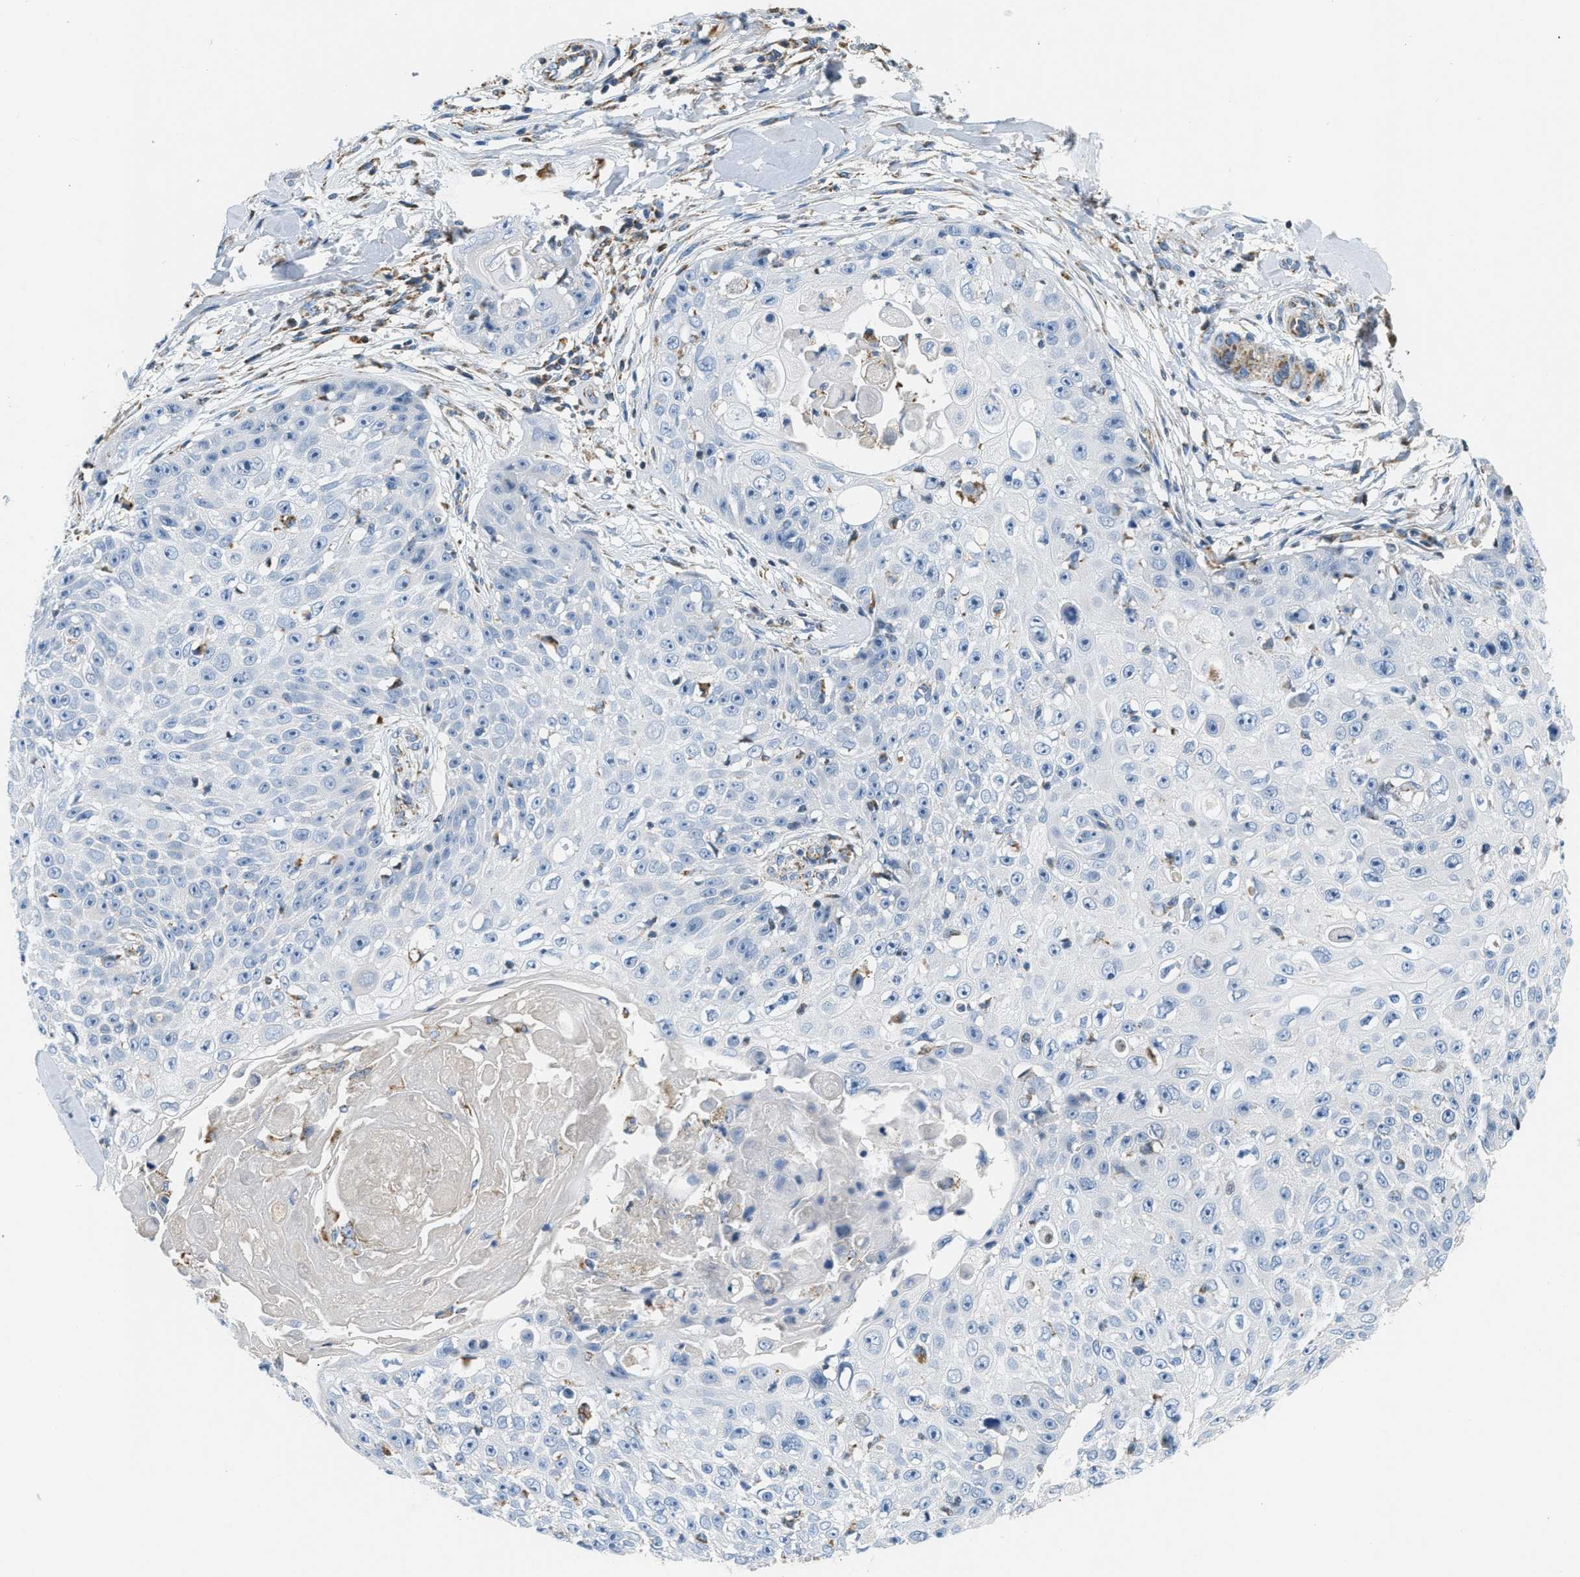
{"staining": {"intensity": "negative", "quantity": "none", "location": "none"}, "tissue": "skin cancer", "cell_type": "Tumor cells", "image_type": "cancer", "snomed": [{"axis": "morphology", "description": "Squamous cell carcinoma, NOS"}, {"axis": "topography", "description": "Skin"}], "caption": "Immunohistochemistry (IHC) of human skin cancer displays no expression in tumor cells.", "gene": "ACADVL", "patient": {"sex": "male", "age": 86}}